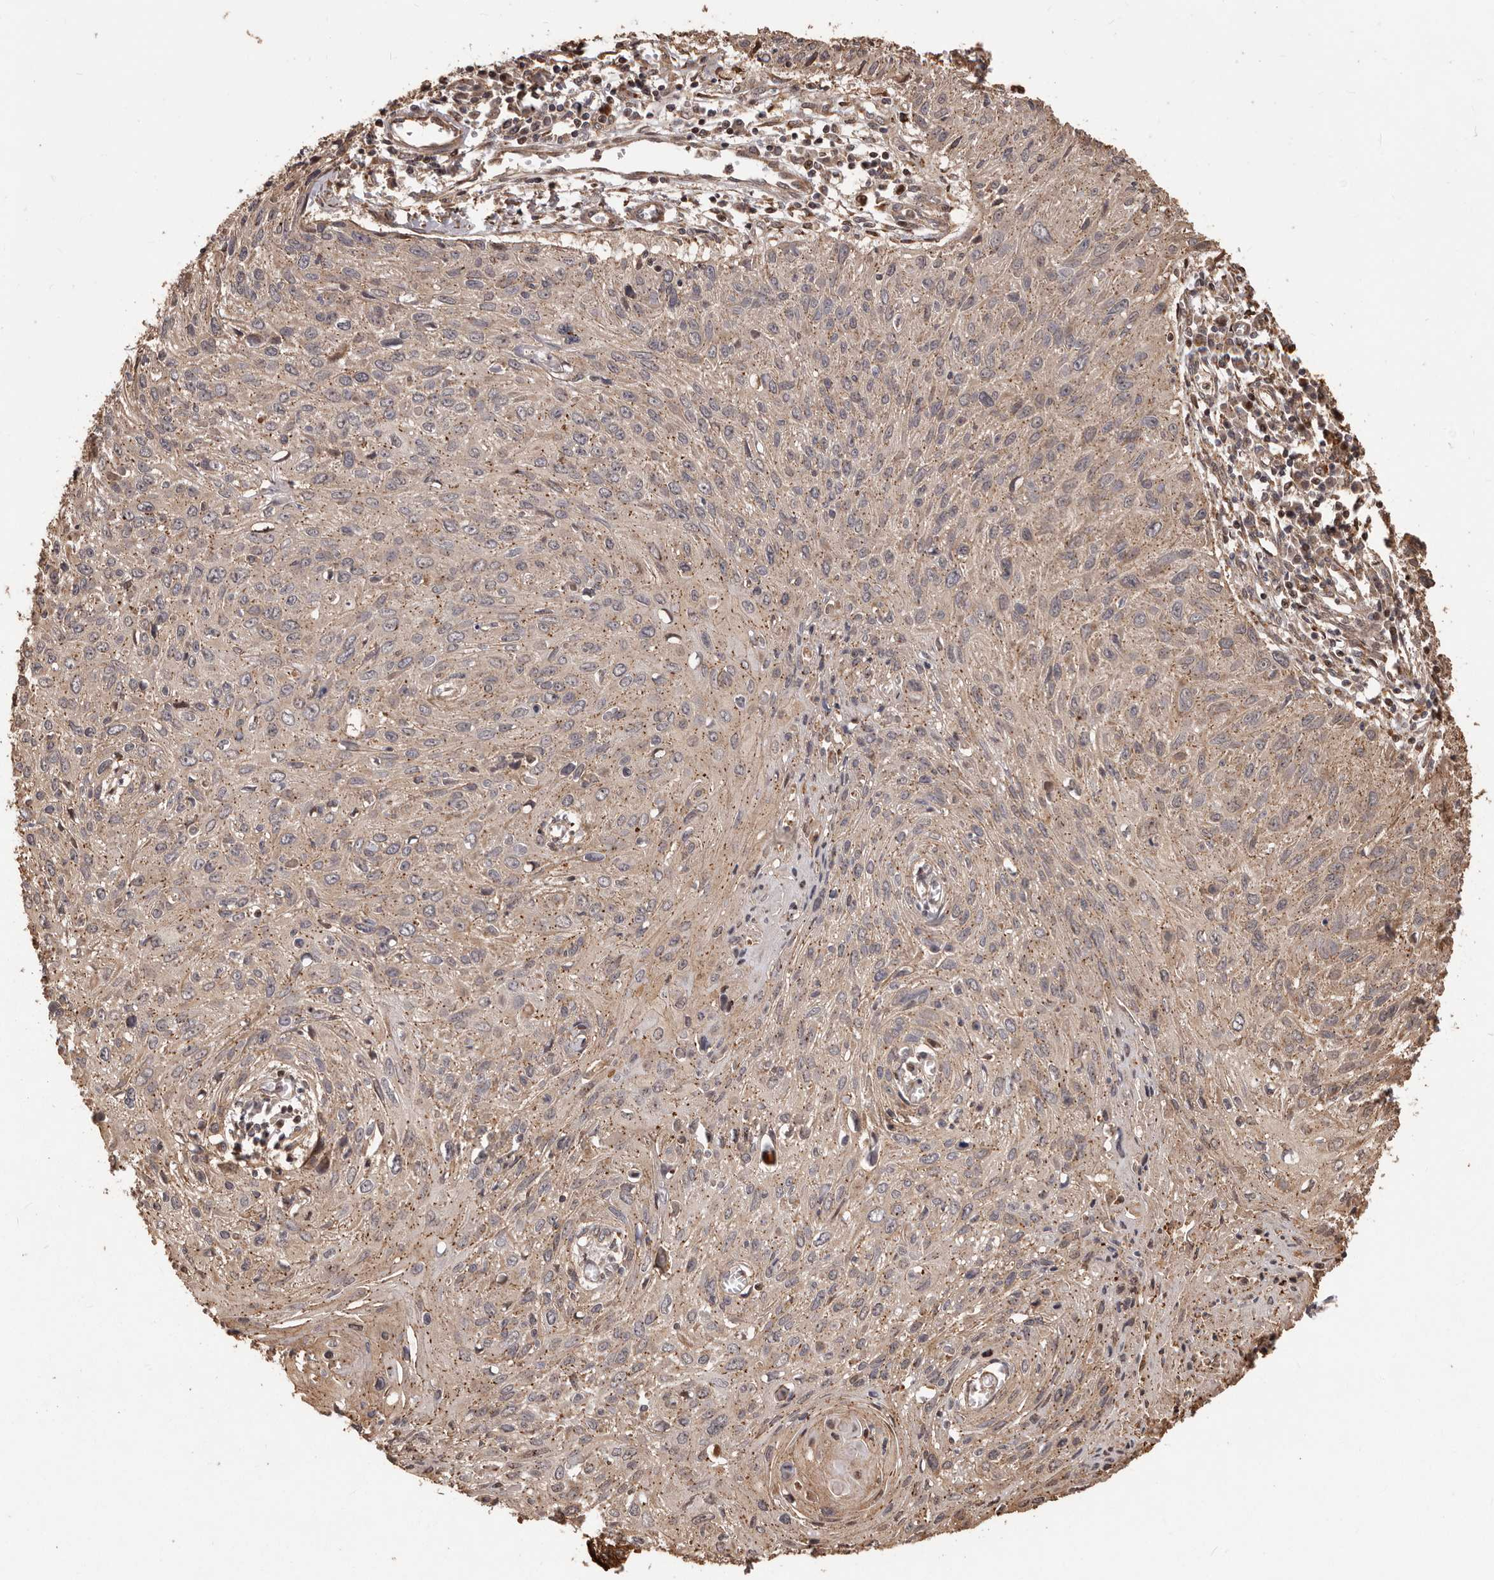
{"staining": {"intensity": "weak", "quantity": "25%-75%", "location": "cytoplasmic/membranous"}, "tissue": "cervical cancer", "cell_type": "Tumor cells", "image_type": "cancer", "snomed": [{"axis": "morphology", "description": "Squamous cell carcinoma, NOS"}, {"axis": "topography", "description": "Cervix"}], "caption": "This is an image of IHC staining of squamous cell carcinoma (cervical), which shows weak positivity in the cytoplasmic/membranous of tumor cells.", "gene": "MTO1", "patient": {"sex": "female", "age": 51}}